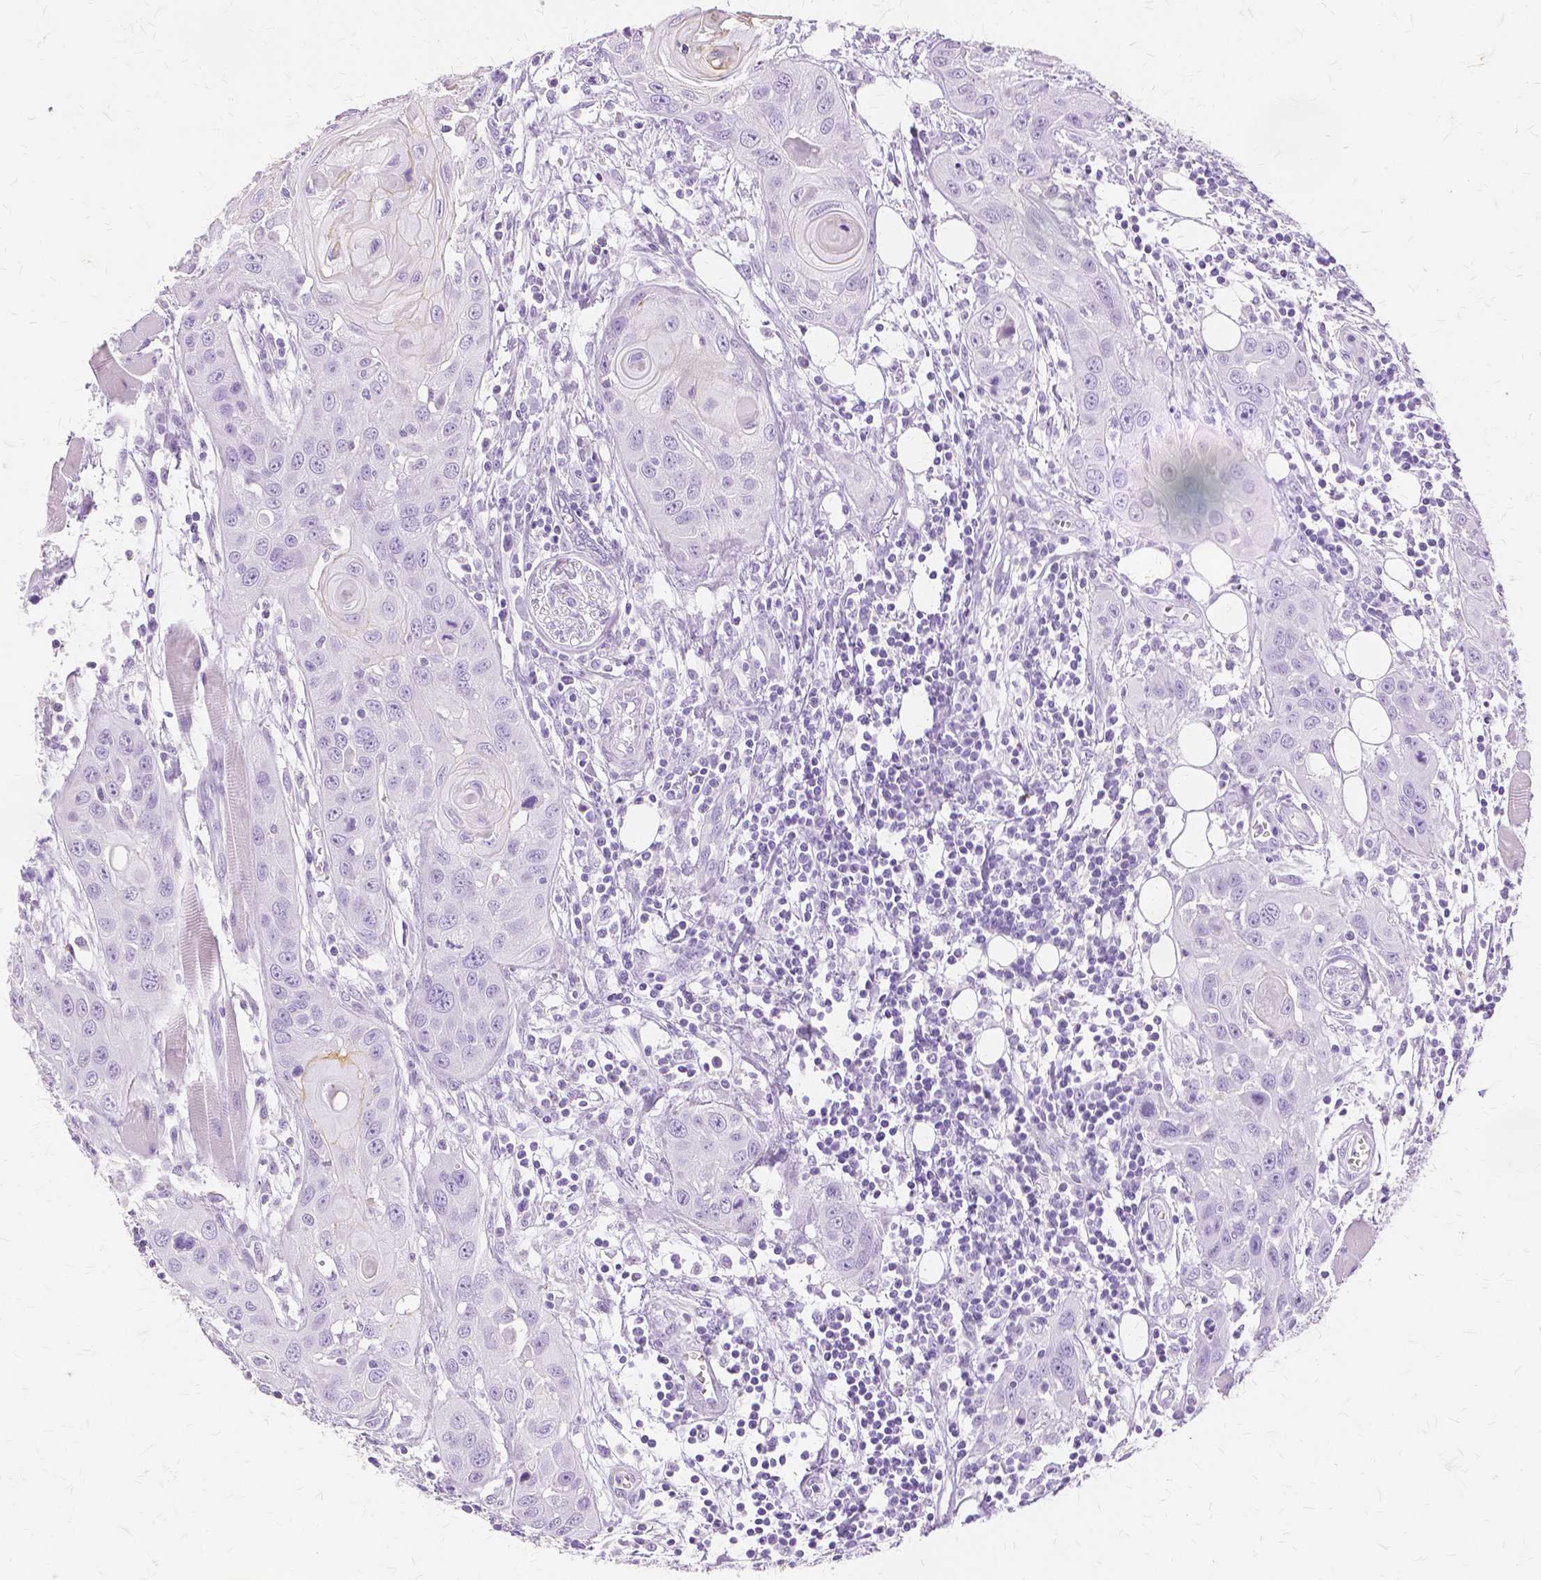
{"staining": {"intensity": "moderate", "quantity": "<25%", "location": "cytoplasmic/membranous"}, "tissue": "head and neck cancer", "cell_type": "Tumor cells", "image_type": "cancer", "snomed": [{"axis": "morphology", "description": "Squamous cell carcinoma, NOS"}, {"axis": "topography", "description": "Oral tissue"}, {"axis": "topography", "description": "Head-Neck"}], "caption": "Immunohistochemical staining of human head and neck squamous cell carcinoma exhibits moderate cytoplasmic/membranous protein staining in approximately <25% of tumor cells.", "gene": "TGM1", "patient": {"sex": "male", "age": 58}}